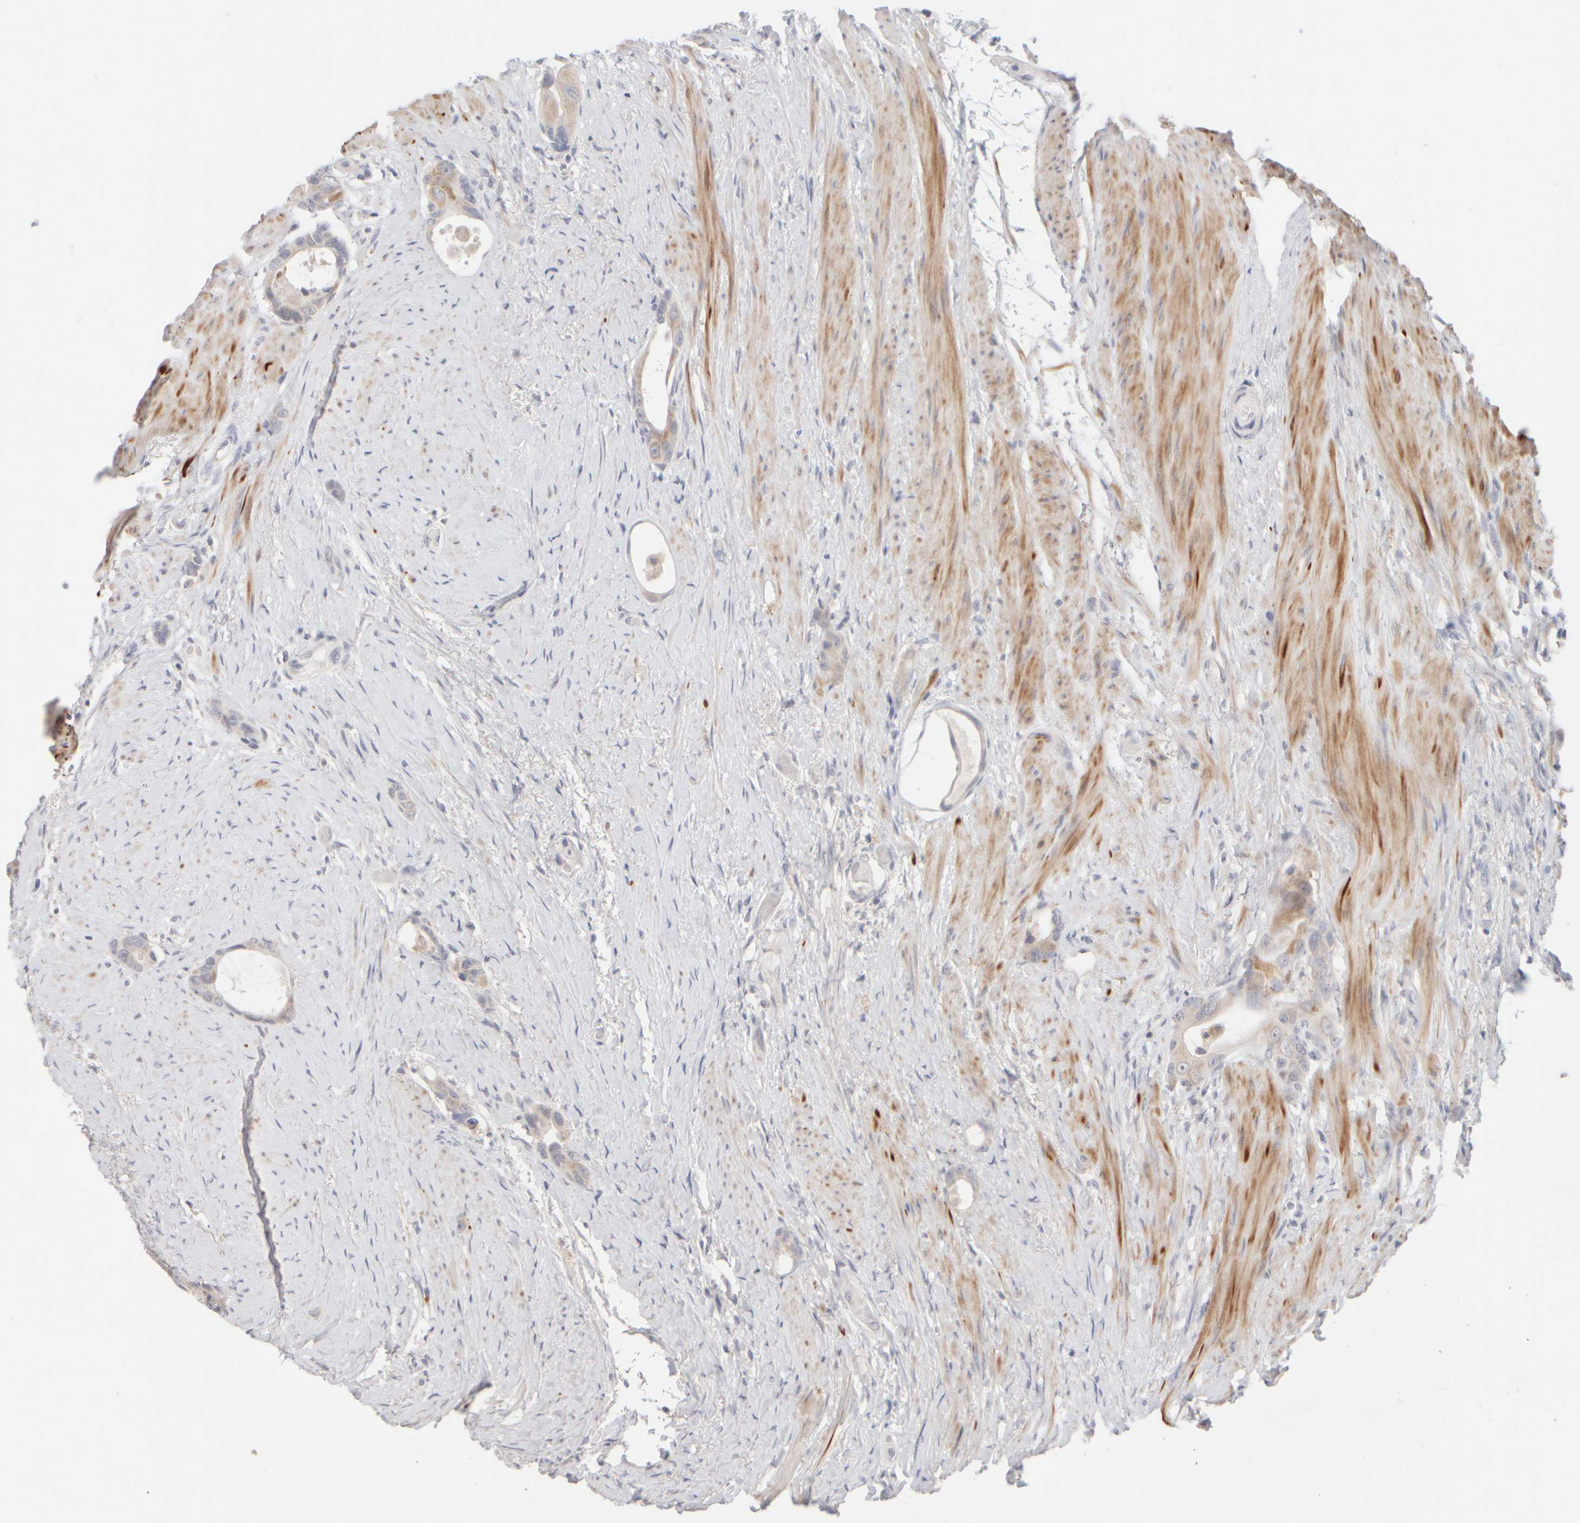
{"staining": {"intensity": "weak", "quantity": "25%-75%", "location": "cytoplasmic/membranous"}, "tissue": "colorectal cancer", "cell_type": "Tumor cells", "image_type": "cancer", "snomed": [{"axis": "morphology", "description": "Adenocarcinoma, NOS"}, {"axis": "topography", "description": "Rectum"}], "caption": "Protein expression analysis of human colorectal adenocarcinoma reveals weak cytoplasmic/membranous positivity in approximately 25%-75% of tumor cells. (Brightfield microscopy of DAB IHC at high magnification).", "gene": "ZNF112", "patient": {"sex": "male", "age": 51}}